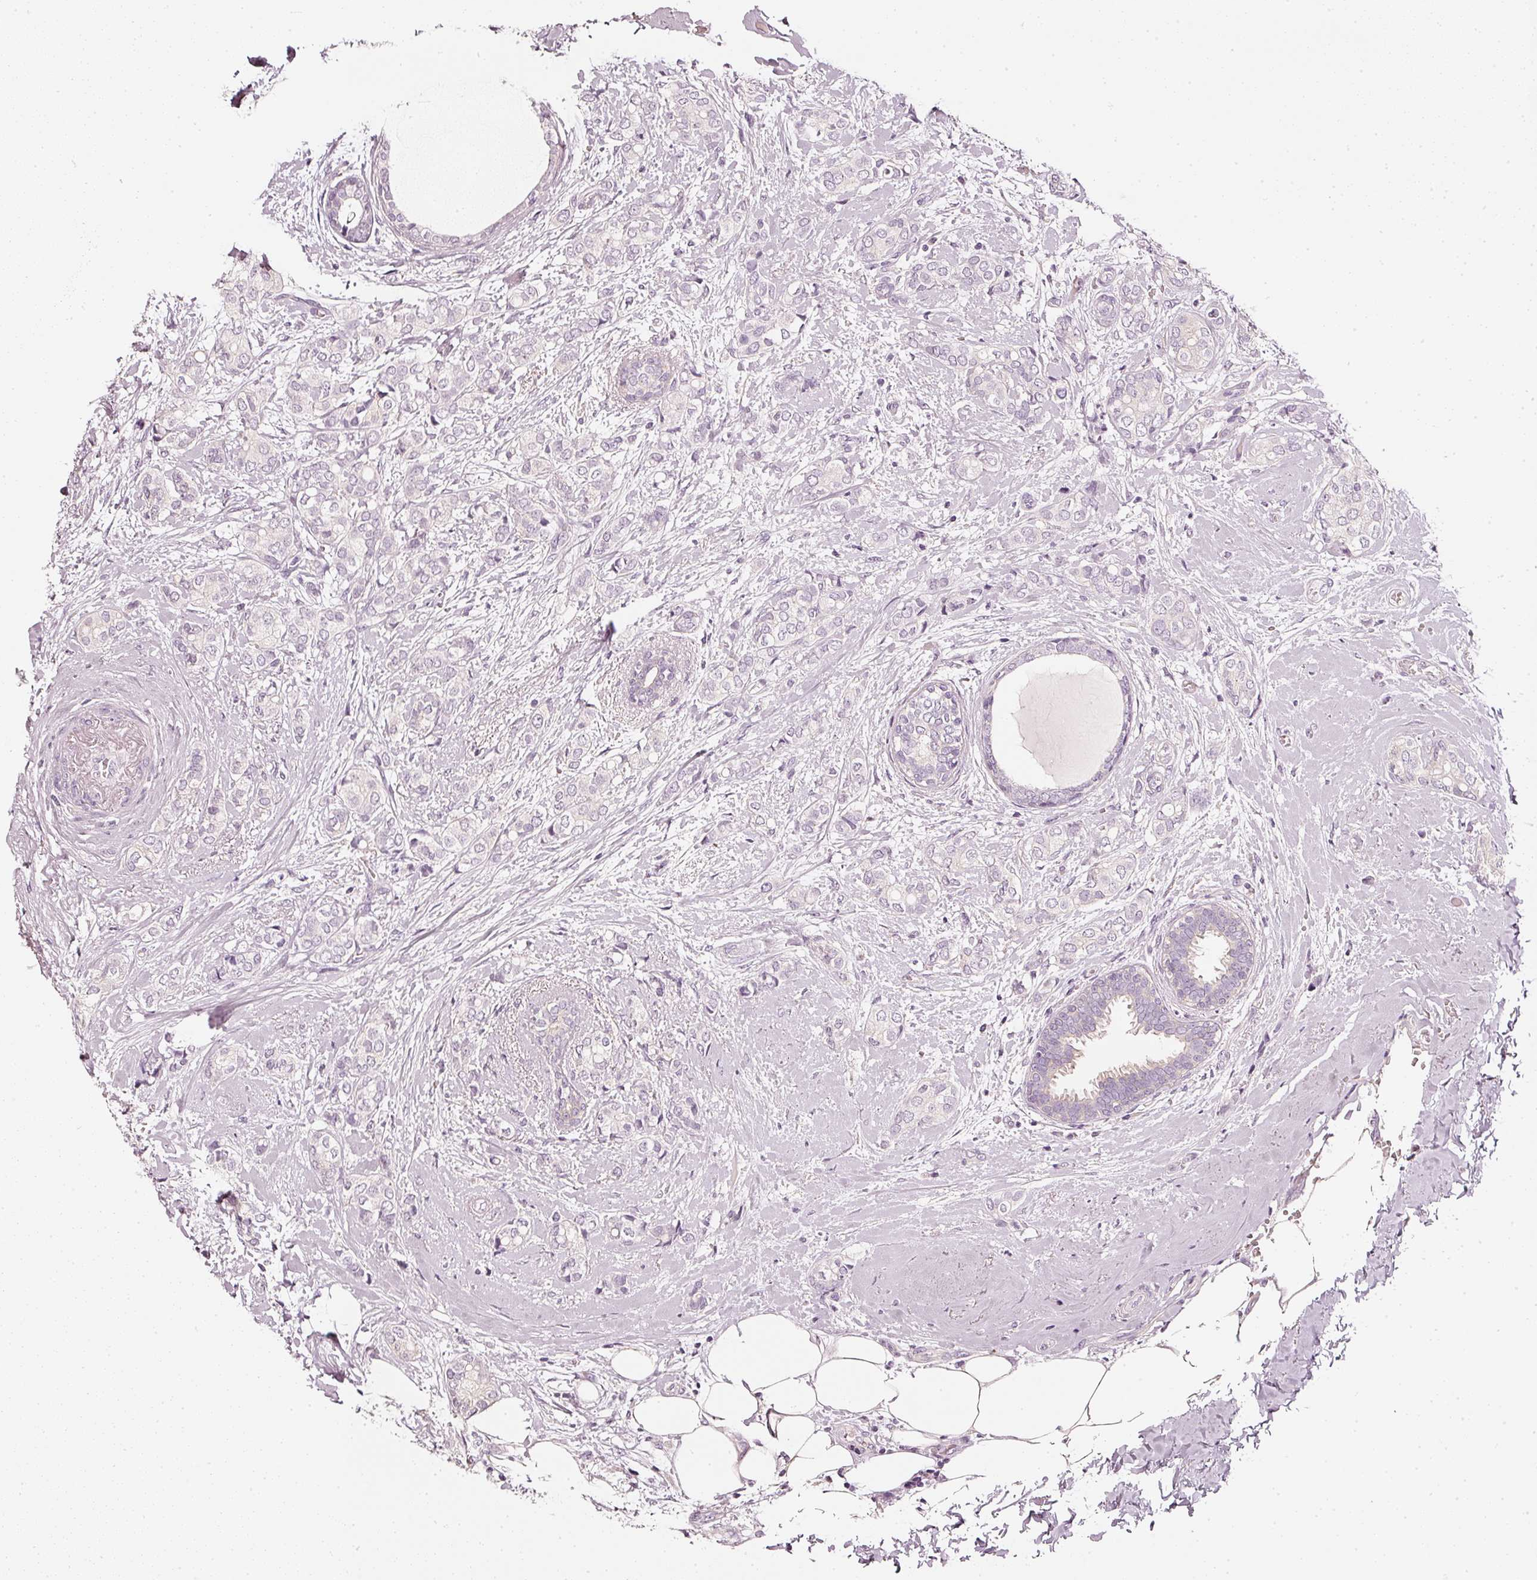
{"staining": {"intensity": "negative", "quantity": "none", "location": "none"}, "tissue": "breast cancer", "cell_type": "Tumor cells", "image_type": "cancer", "snomed": [{"axis": "morphology", "description": "Duct carcinoma"}, {"axis": "topography", "description": "Breast"}], "caption": "A high-resolution photomicrograph shows immunohistochemistry (IHC) staining of infiltrating ductal carcinoma (breast), which reveals no significant staining in tumor cells.", "gene": "CNP", "patient": {"sex": "female", "age": 73}}